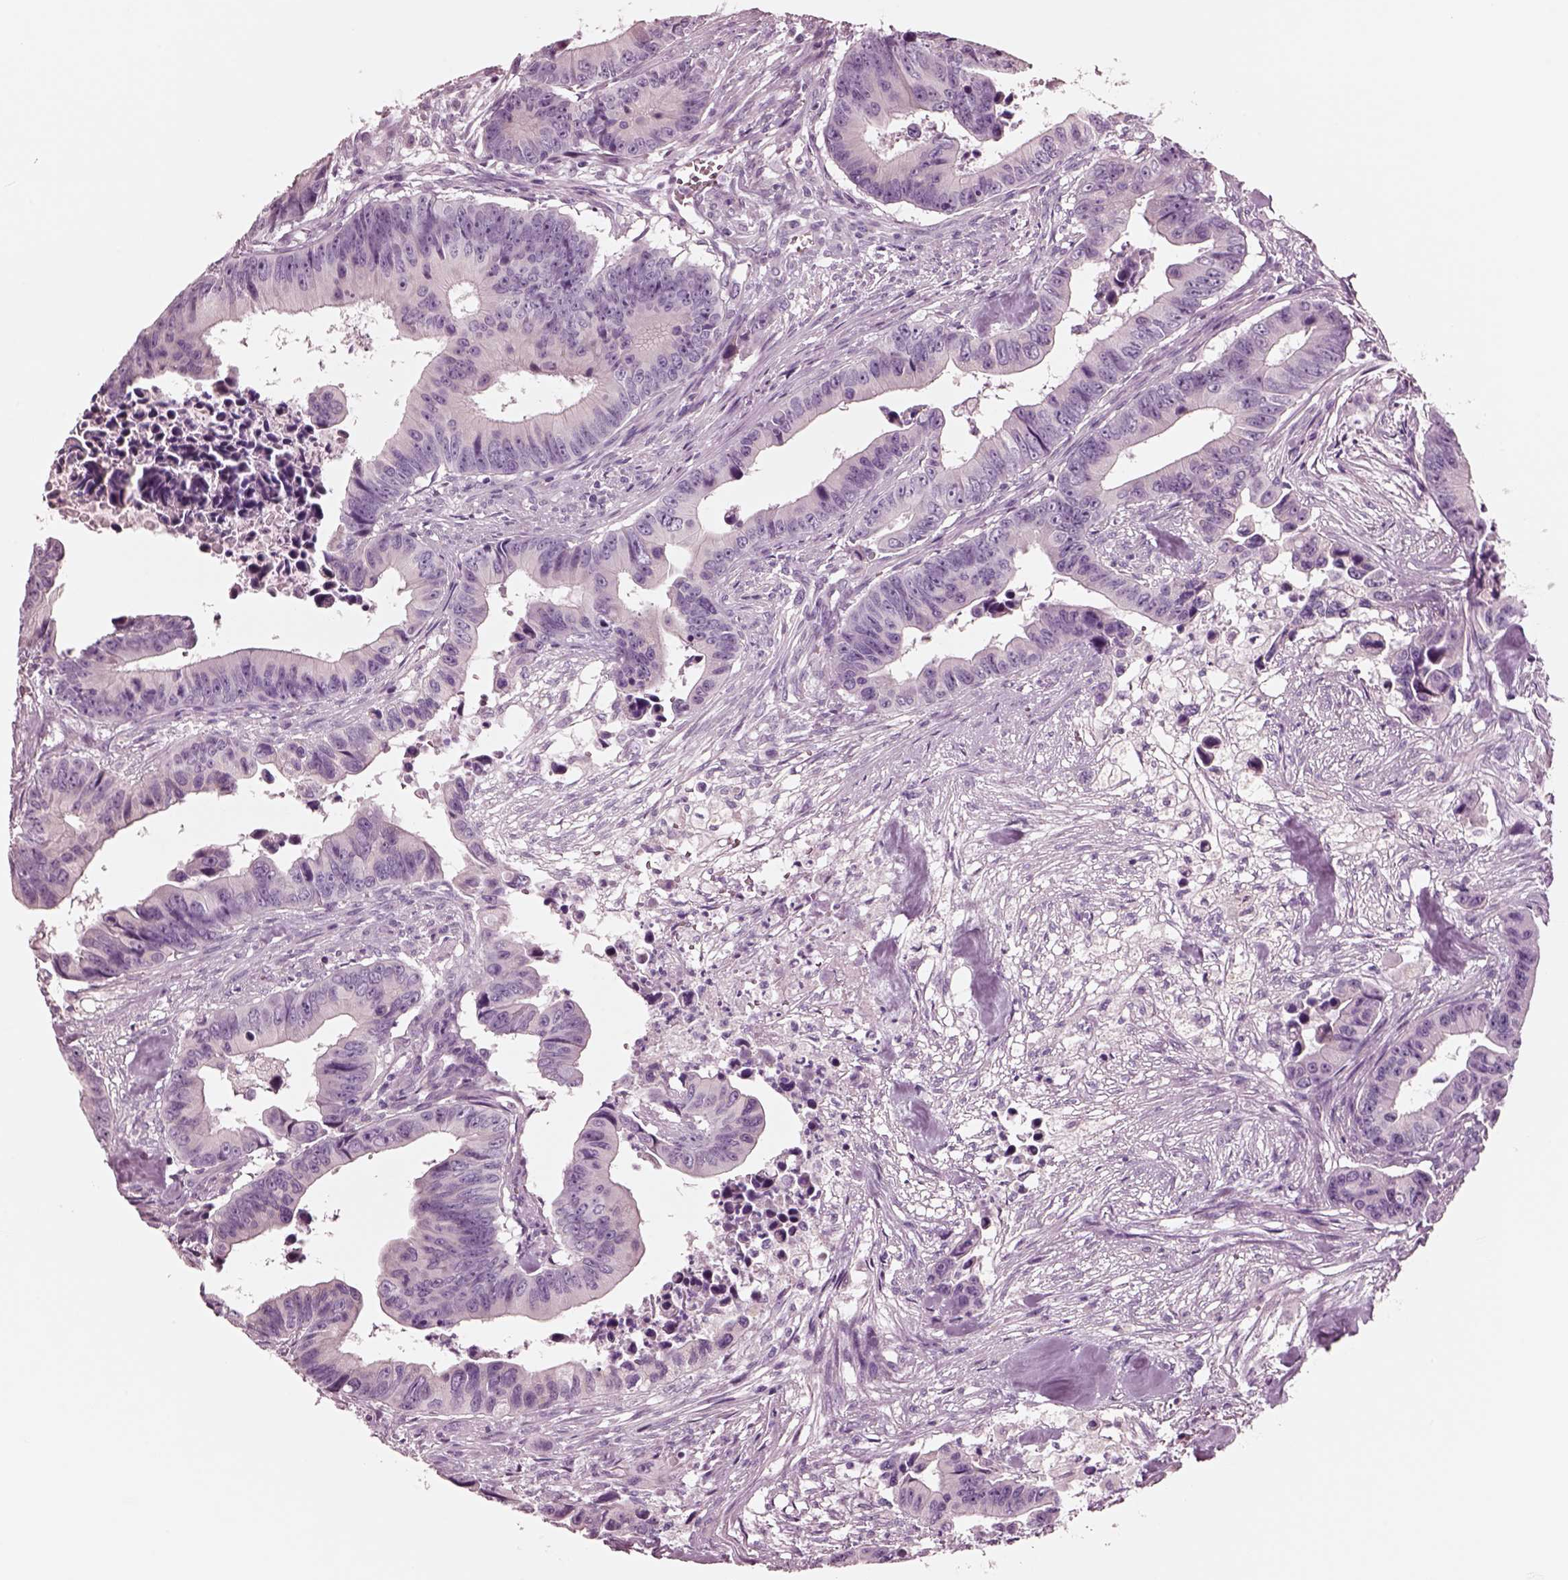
{"staining": {"intensity": "negative", "quantity": "none", "location": "none"}, "tissue": "colorectal cancer", "cell_type": "Tumor cells", "image_type": "cancer", "snomed": [{"axis": "morphology", "description": "Adenocarcinoma, NOS"}, {"axis": "topography", "description": "Colon"}], "caption": "This is a histopathology image of IHC staining of adenocarcinoma (colorectal), which shows no expression in tumor cells.", "gene": "NMRK2", "patient": {"sex": "female", "age": 87}}